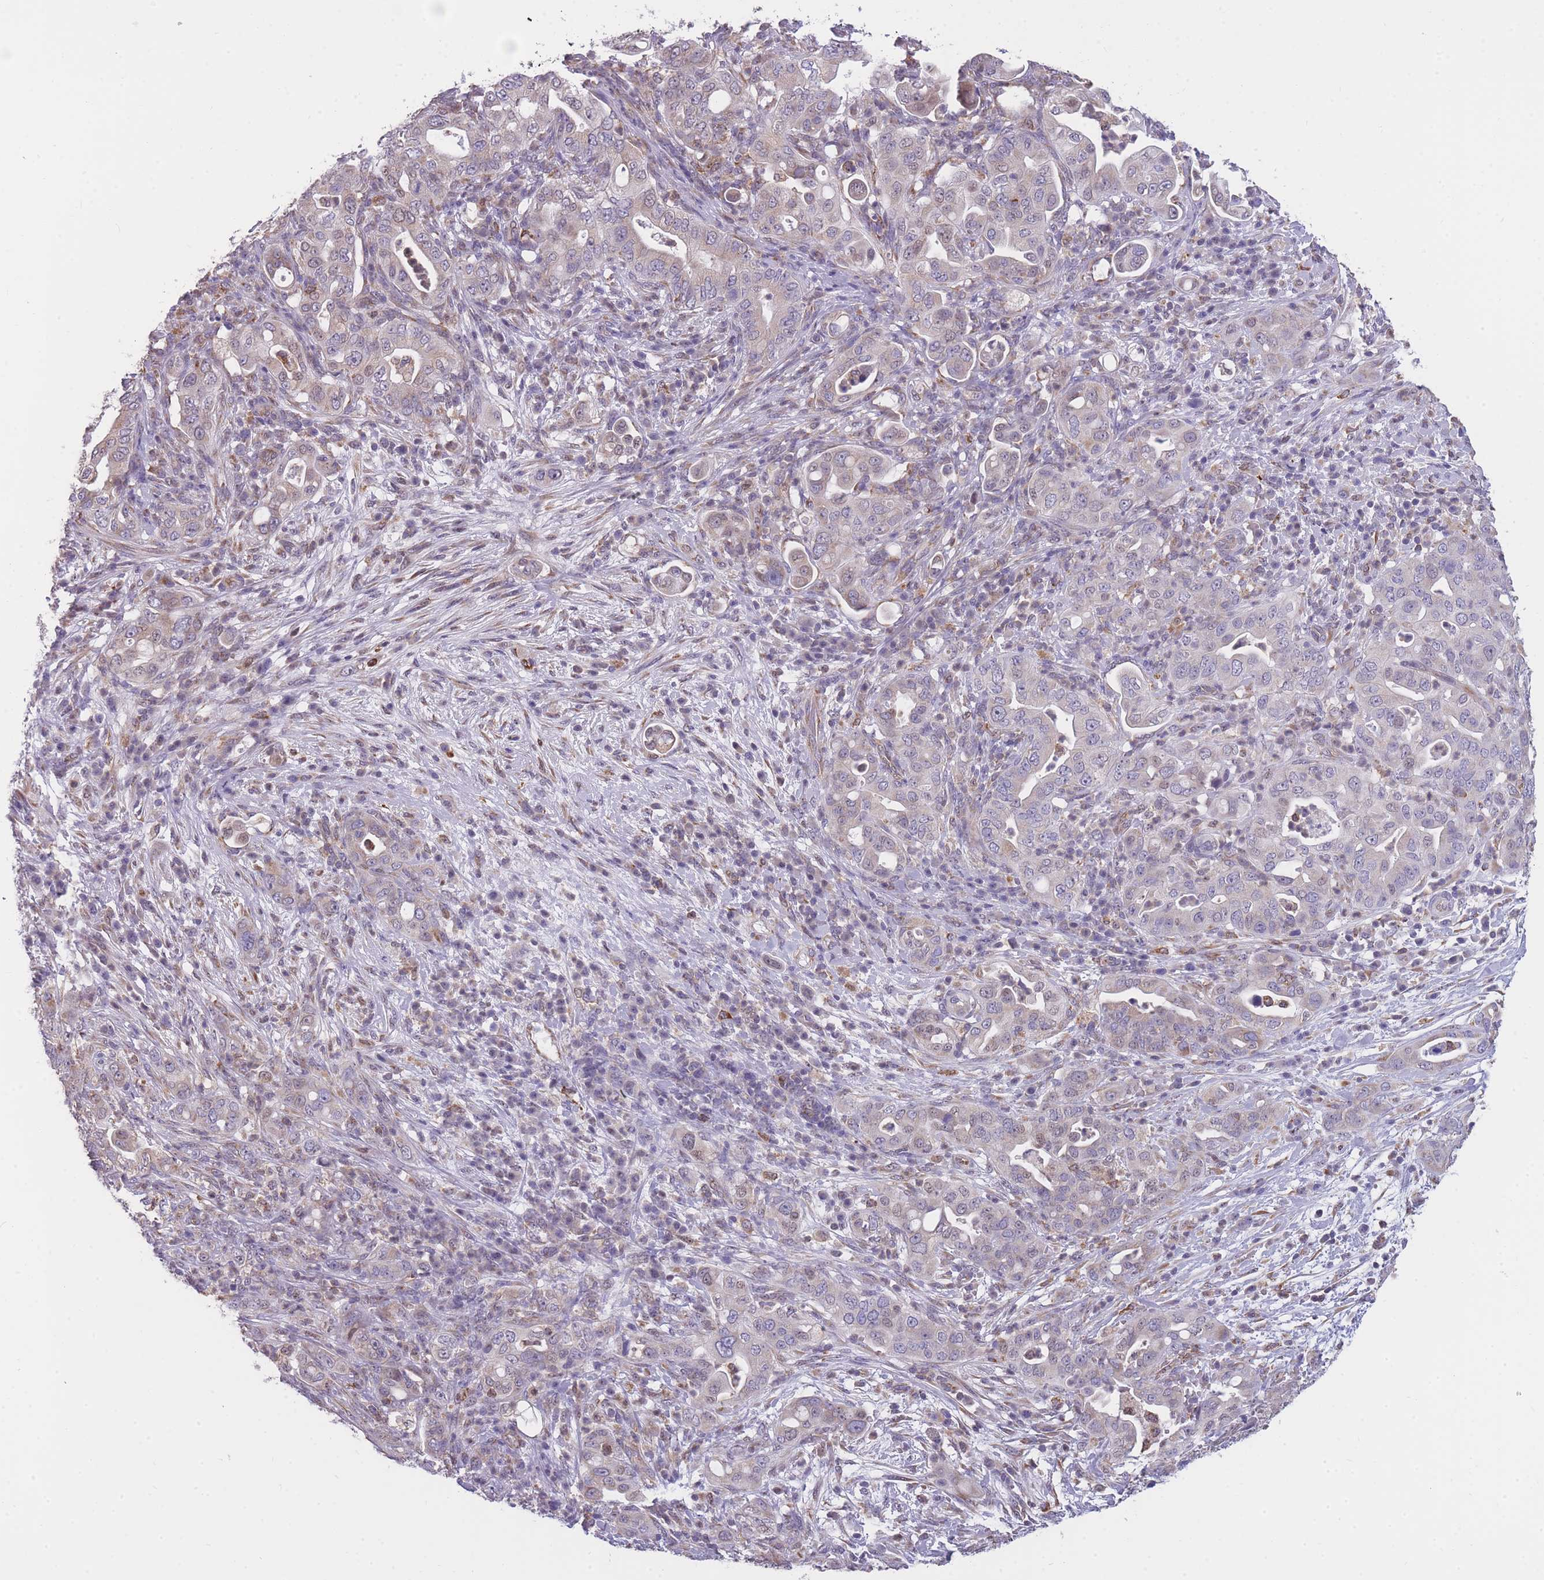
{"staining": {"intensity": "negative", "quantity": "none", "location": "none"}, "tissue": "pancreatic cancer", "cell_type": "Tumor cells", "image_type": "cancer", "snomed": [{"axis": "morphology", "description": "Normal tissue, NOS"}, {"axis": "morphology", "description": "Adenocarcinoma, NOS"}, {"axis": "topography", "description": "Lymph node"}, {"axis": "topography", "description": "Pancreas"}], "caption": "A micrograph of human adenocarcinoma (pancreatic) is negative for staining in tumor cells.", "gene": "ZNF662", "patient": {"sex": "female", "age": 67}}